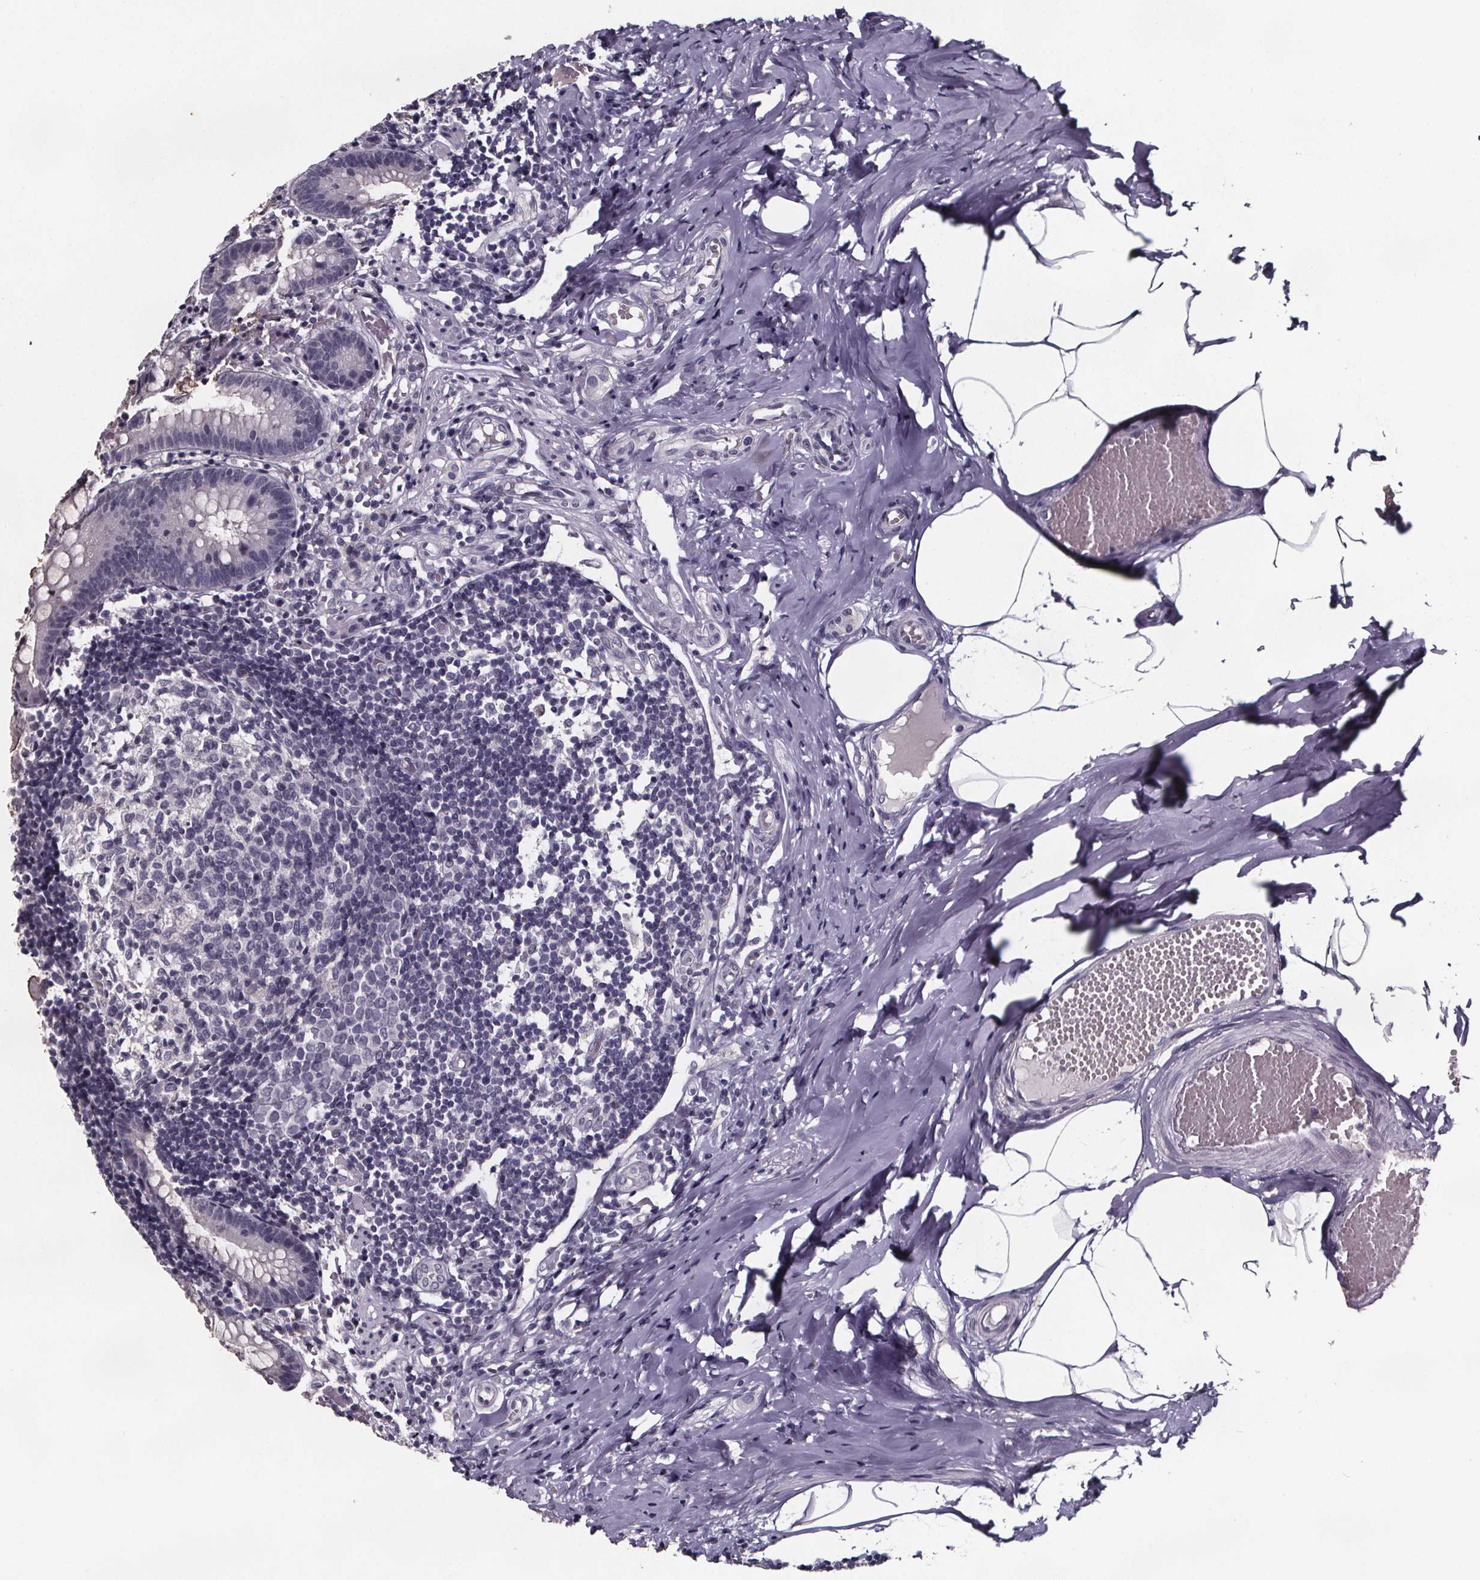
{"staining": {"intensity": "negative", "quantity": "none", "location": "none"}, "tissue": "appendix", "cell_type": "Glandular cells", "image_type": "normal", "snomed": [{"axis": "morphology", "description": "Normal tissue, NOS"}, {"axis": "topography", "description": "Appendix"}], "caption": "The histopathology image demonstrates no staining of glandular cells in benign appendix. Brightfield microscopy of IHC stained with DAB (3,3'-diaminobenzidine) (brown) and hematoxylin (blue), captured at high magnification.", "gene": "AR", "patient": {"sex": "female", "age": 32}}